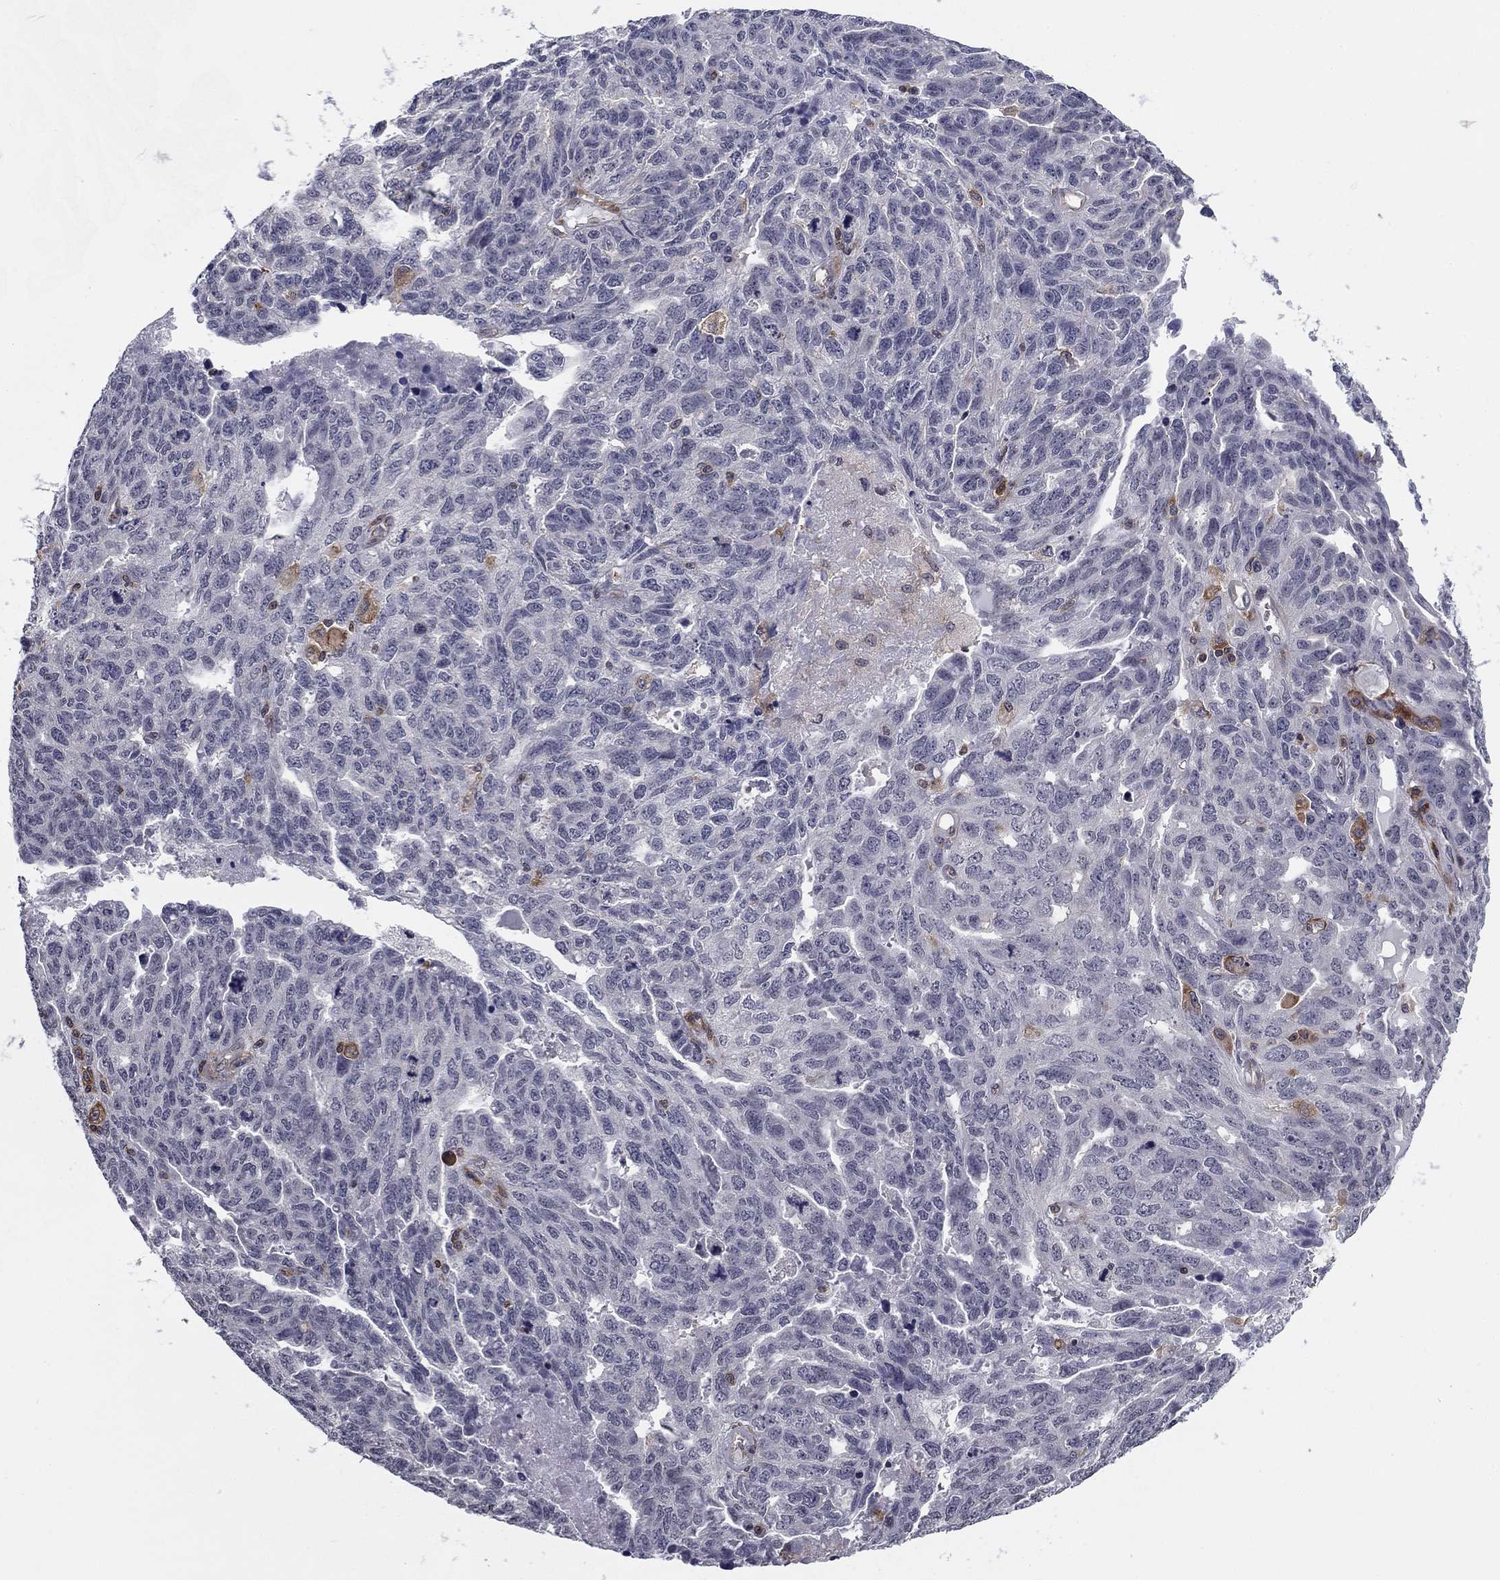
{"staining": {"intensity": "negative", "quantity": "none", "location": "none"}, "tissue": "ovarian cancer", "cell_type": "Tumor cells", "image_type": "cancer", "snomed": [{"axis": "morphology", "description": "Cystadenocarcinoma, serous, NOS"}, {"axis": "topography", "description": "Ovary"}], "caption": "High power microscopy image of an immunohistochemistry (IHC) image of ovarian cancer (serous cystadenocarcinoma), revealing no significant positivity in tumor cells. (Immunohistochemistry (ihc), brightfield microscopy, high magnification).", "gene": "PLCB2", "patient": {"sex": "female", "age": 71}}